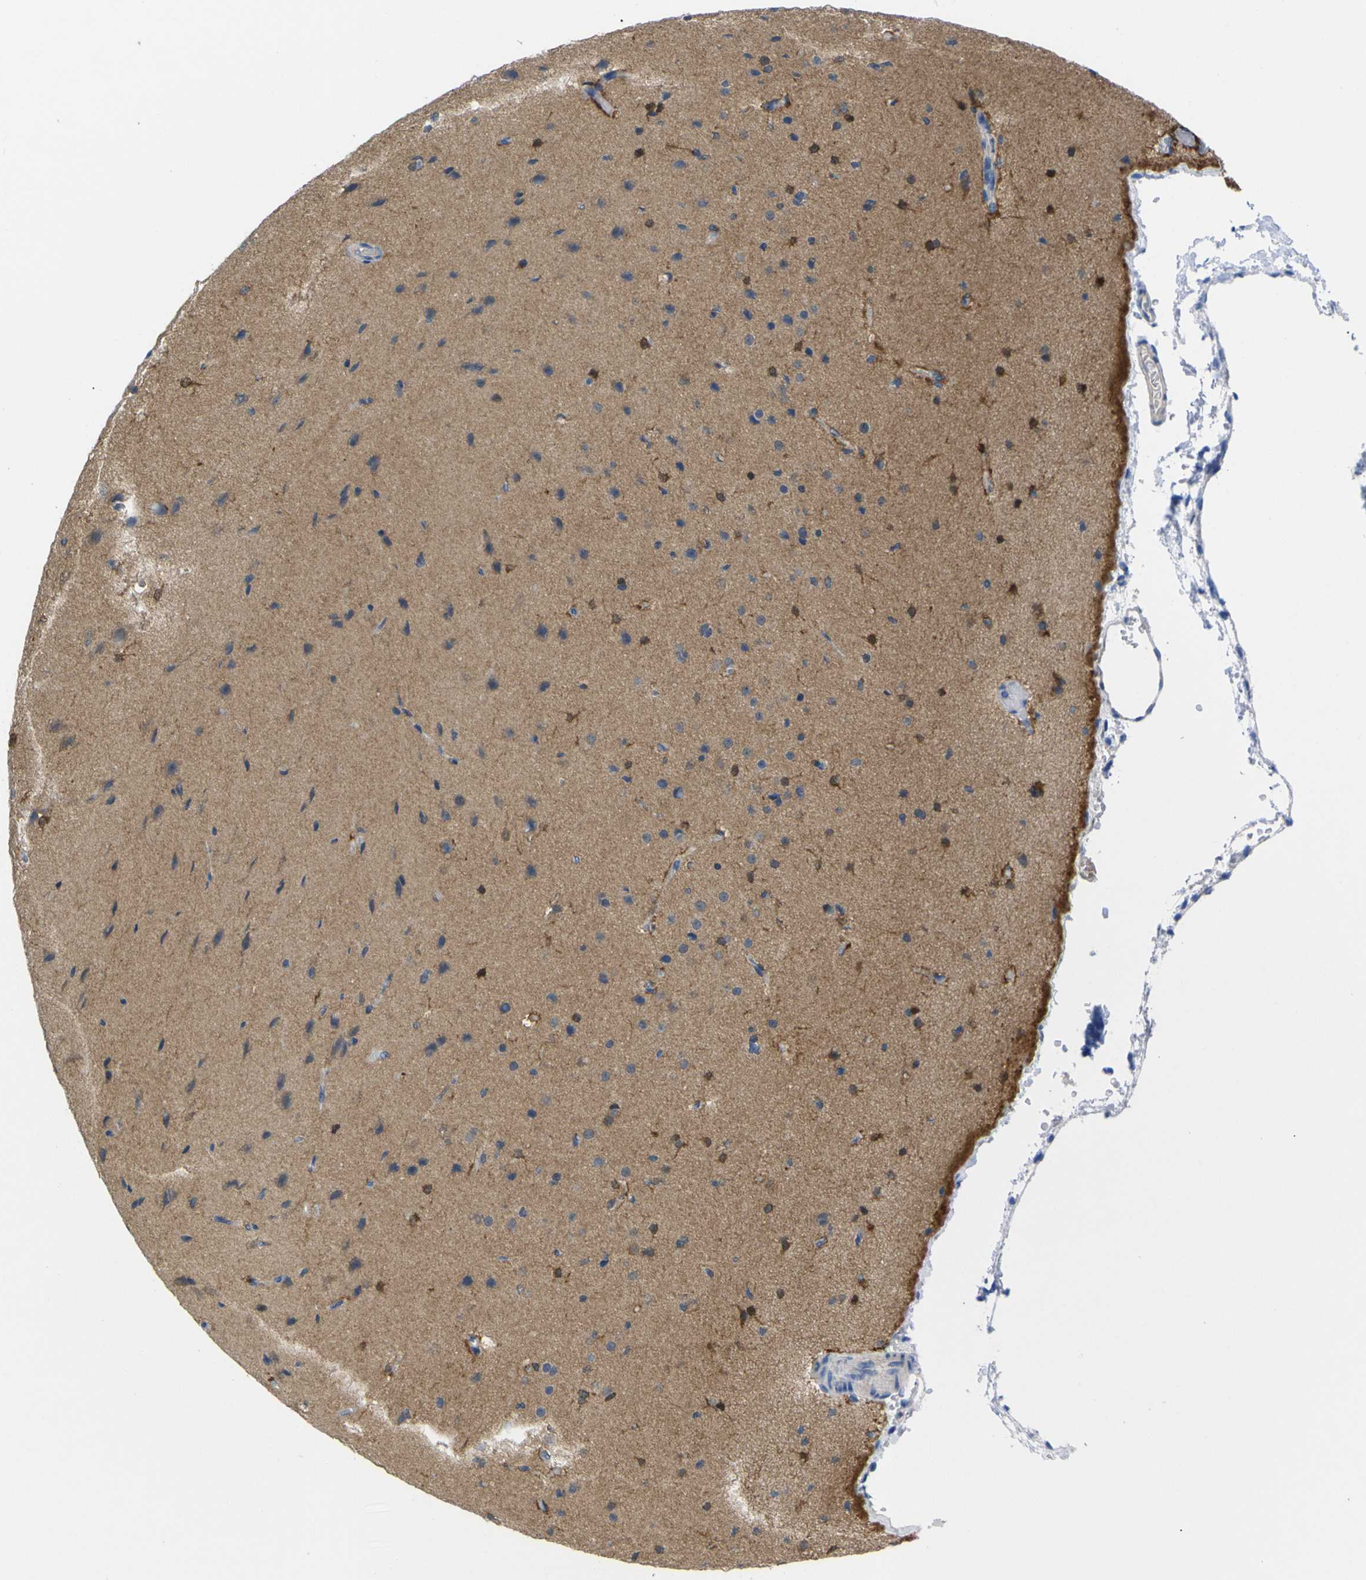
{"staining": {"intensity": "negative", "quantity": "none", "location": "none"}, "tissue": "cerebral cortex", "cell_type": "Endothelial cells", "image_type": "normal", "snomed": [{"axis": "morphology", "description": "Normal tissue, NOS"}, {"axis": "morphology", "description": "Developmental malformation"}, {"axis": "topography", "description": "Cerebral cortex"}], "caption": "Normal cerebral cortex was stained to show a protein in brown. There is no significant positivity in endothelial cells. (DAB (3,3'-diaminobenzidine) IHC with hematoxylin counter stain).", "gene": "PEBP1", "patient": {"sex": "female", "age": 30}}